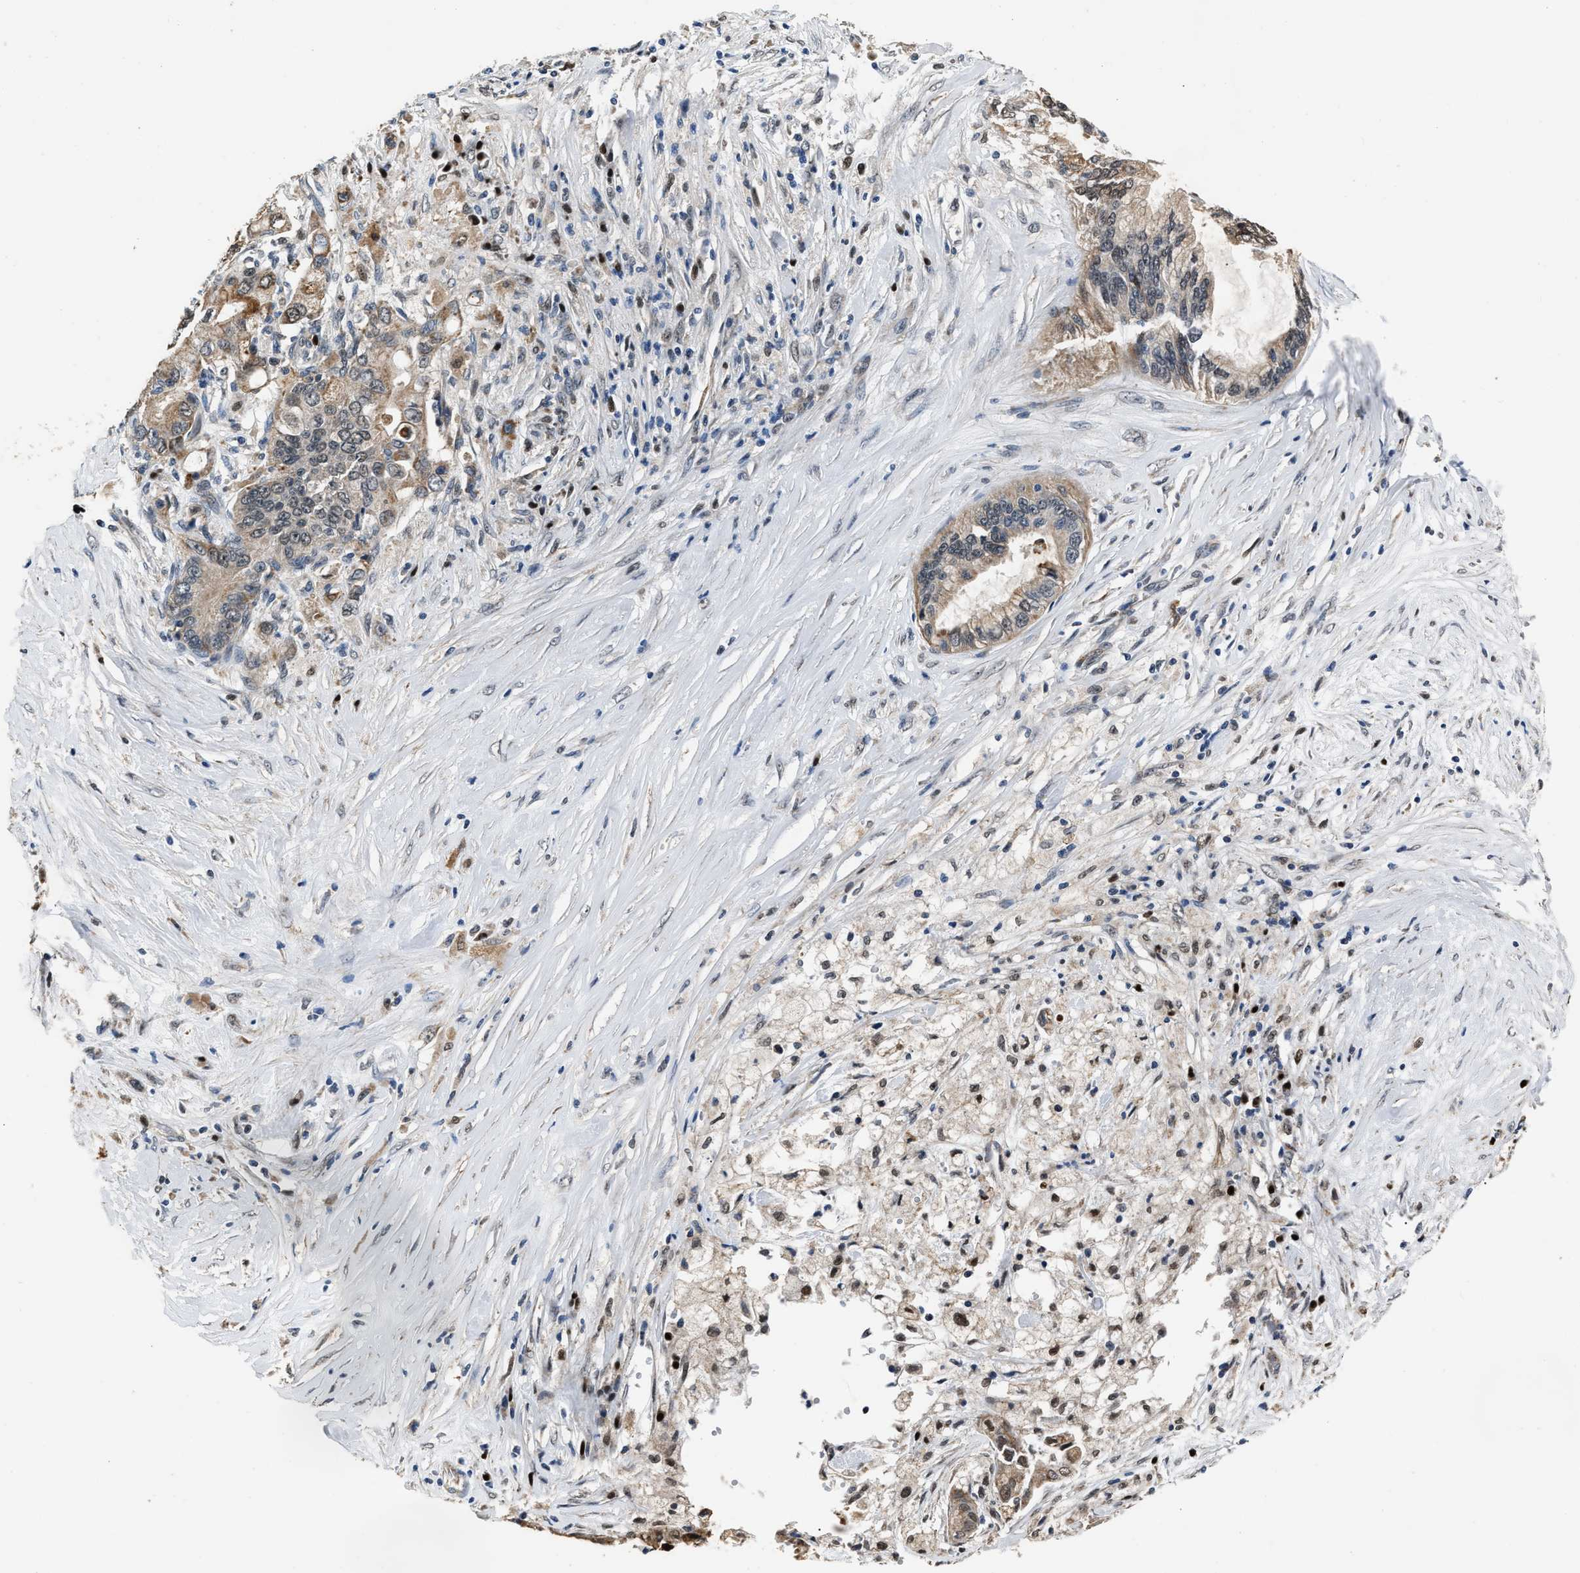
{"staining": {"intensity": "weak", "quantity": ">75%", "location": "cytoplasmic/membranous"}, "tissue": "pancreatic cancer", "cell_type": "Tumor cells", "image_type": "cancer", "snomed": [{"axis": "morphology", "description": "Adenocarcinoma, NOS"}, {"axis": "topography", "description": "Pancreas"}], "caption": "IHC (DAB (3,3'-diaminobenzidine)) staining of human pancreatic cancer (adenocarcinoma) exhibits weak cytoplasmic/membranous protein staining in approximately >75% of tumor cells.", "gene": "NSUN5", "patient": {"sex": "female", "age": 73}}